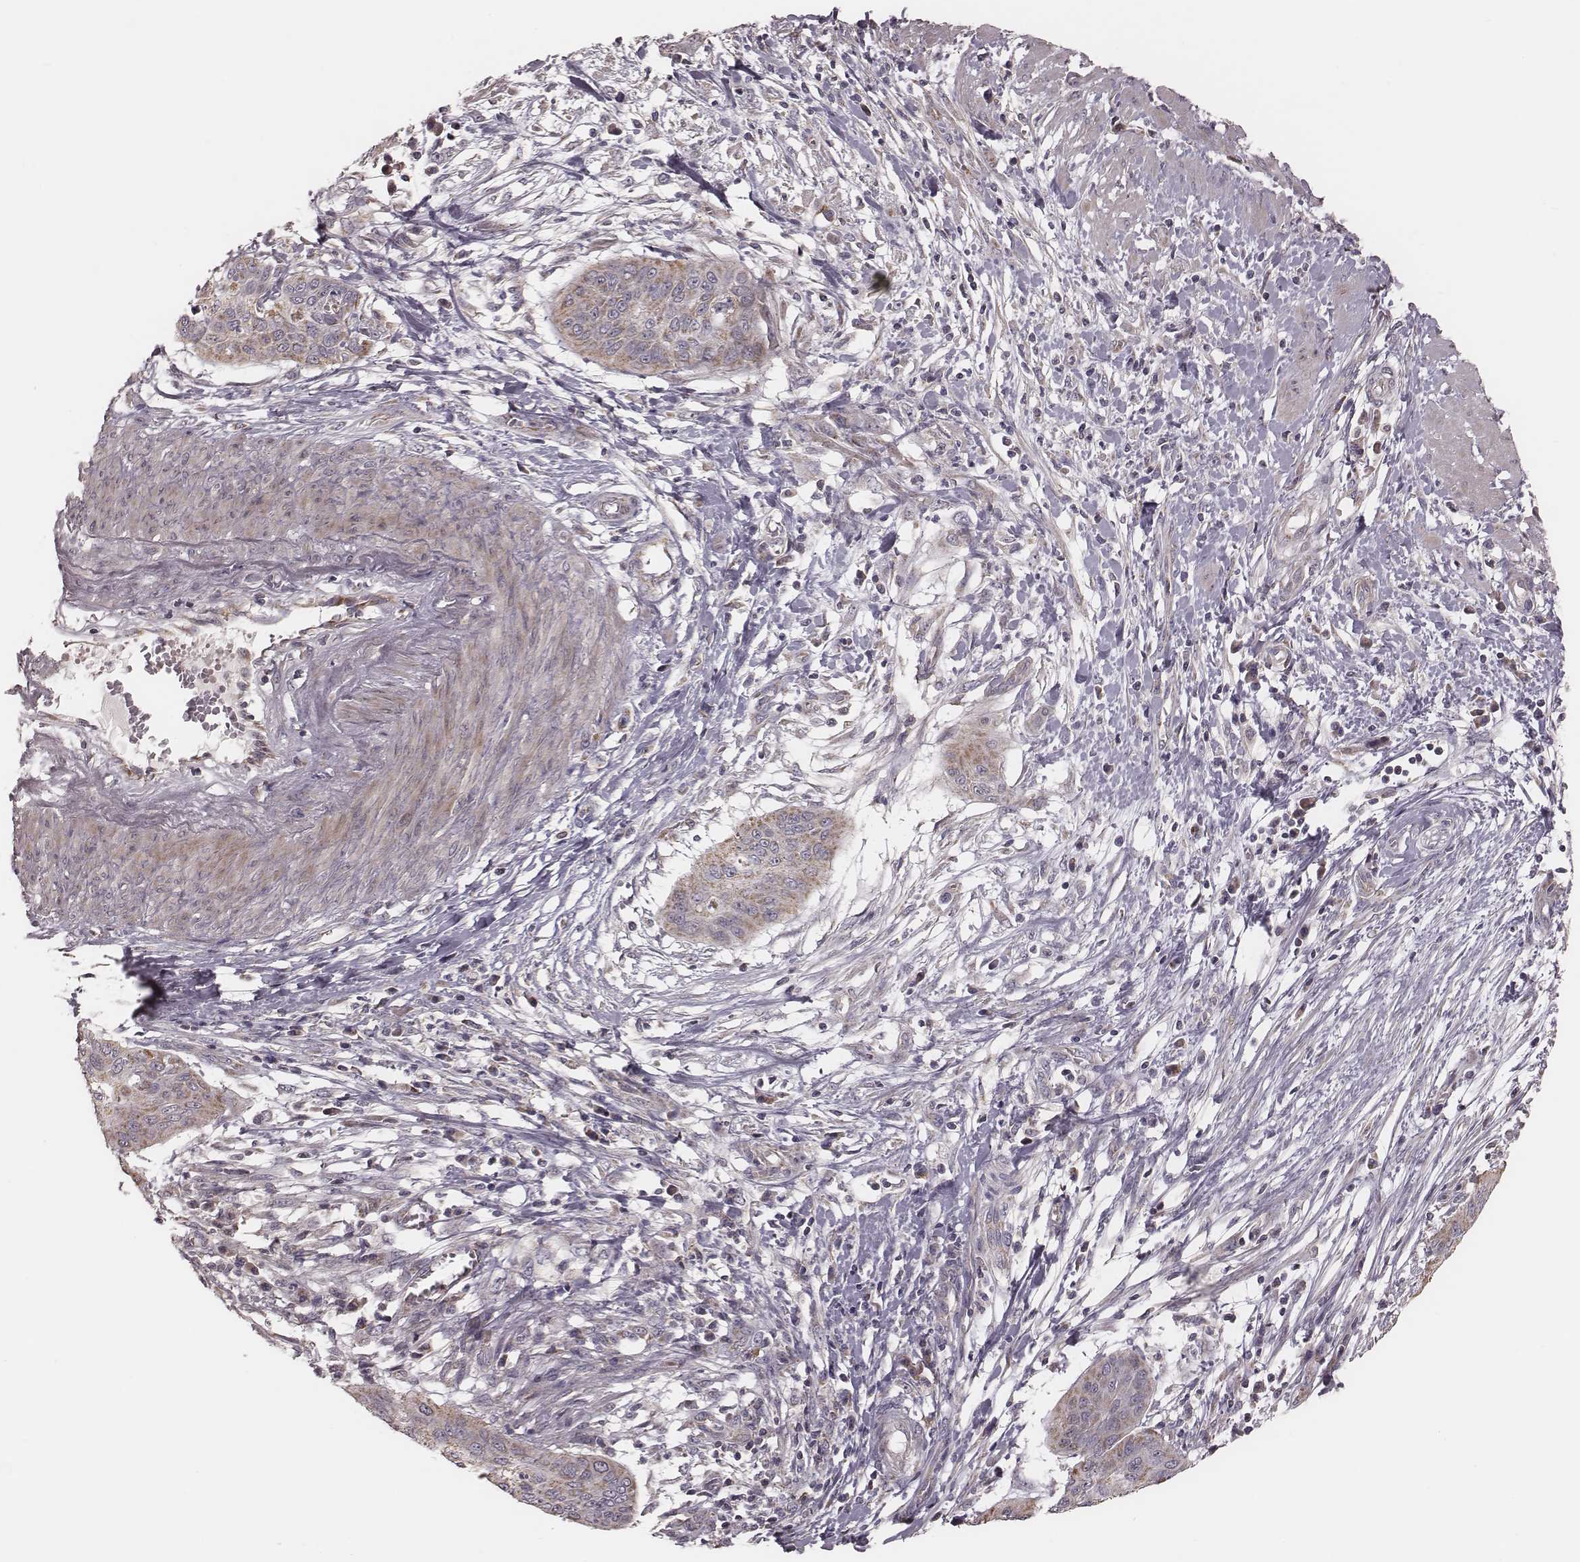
{"staining": {"intensity": "moderate", "quantity": "25%-75%", "location": "cytoplasmic/membranous"}, "tissue": "cervical cancer", "cell_type": "Tumor cells", "image_type": "cancer", "snomed": [{"axis": "morphology", "description": "Squamous cell carcinoma, NOS"}, {"axis": "topography", "description": "Cervix"}], "caption": "Brown immunohistochemical staining in human cervical squamous cell carcinoma reveals moderate cytoplasmic/membranous staining in approximately 25%-75% of tumor cells.", "gene": "MRPS27", "patient": {"sex": "female", "age": 39}}